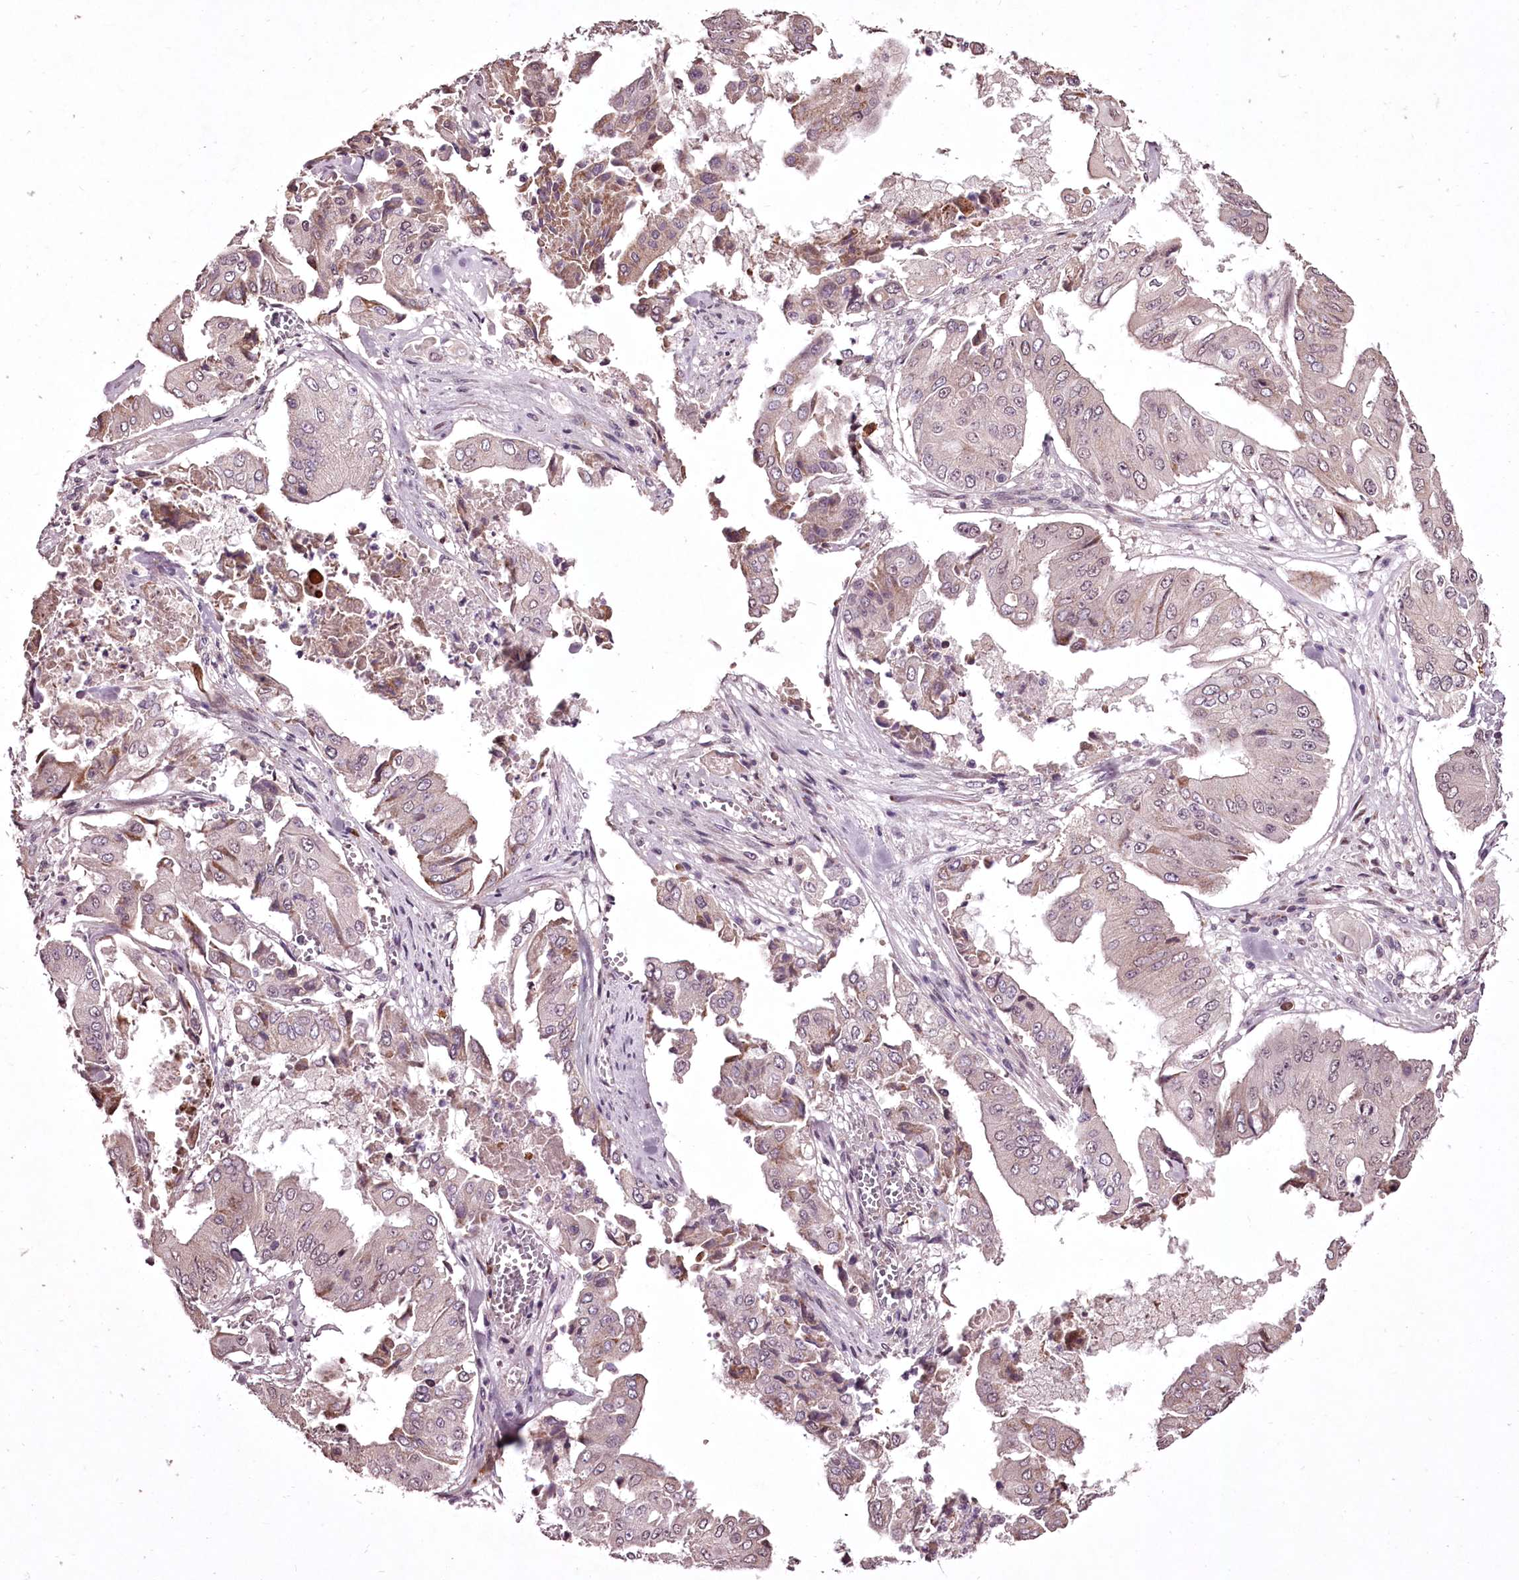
{"staining": {"intensity": "weak", "quantity": "<25%", "location": "cytoplasmic/membranous"}, "tissue": "pancreatic cancer", "cell_type": "Tumor cells", "image_type": "cancer", "snomed": [{"axis": "morphology", "description": "Adenocarcinoma, NOS"}, {"axis": "topography", "description": "Pancreas"}], "caption": "High power microscopy photomicrograph of an immunohistochemistry (IHC) image of adenocarcinoma (pancreatic), revealing no significant positivity in tumor cells.", "gene": "ADRA1D", "patient": {"sex": "female", "age": 77}}